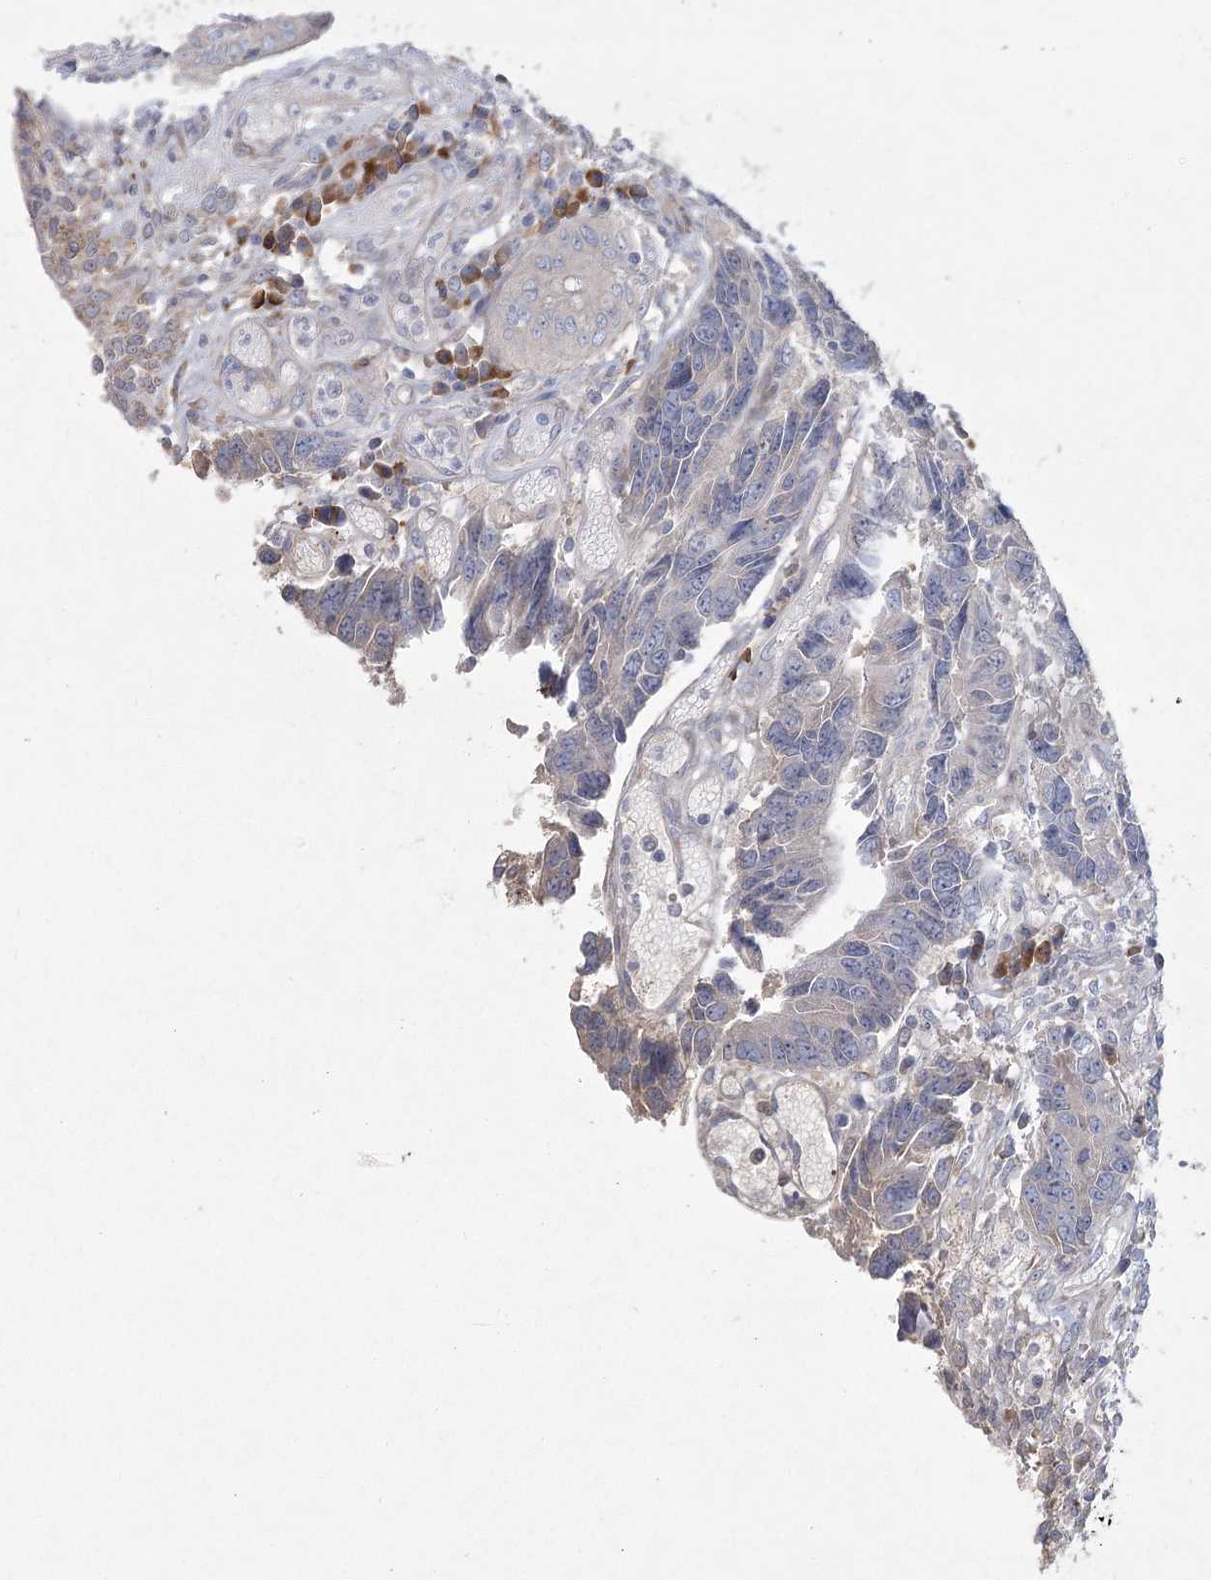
{"staining": {"intensity": "weak", "quantity": "<25%", "location": "nuclear"}, "tissue": "colorectal cancer", "cell_type": "Tumor cells", "image_type": "cancer", "snomed": [{"axis": "morphology", "description": "Adenocarcinoma, NOS"}, {"axis": "topography", "description": "Rectum"}], "caption": "A high-resolution histopathology image shows immunohistochemistry (IHC) staining of colorectal adenocarcinoma, which displays no significant positivity in tumor cells.", "gene": "CAMTA1", "patient": {"sex": "male", "age": 84}}